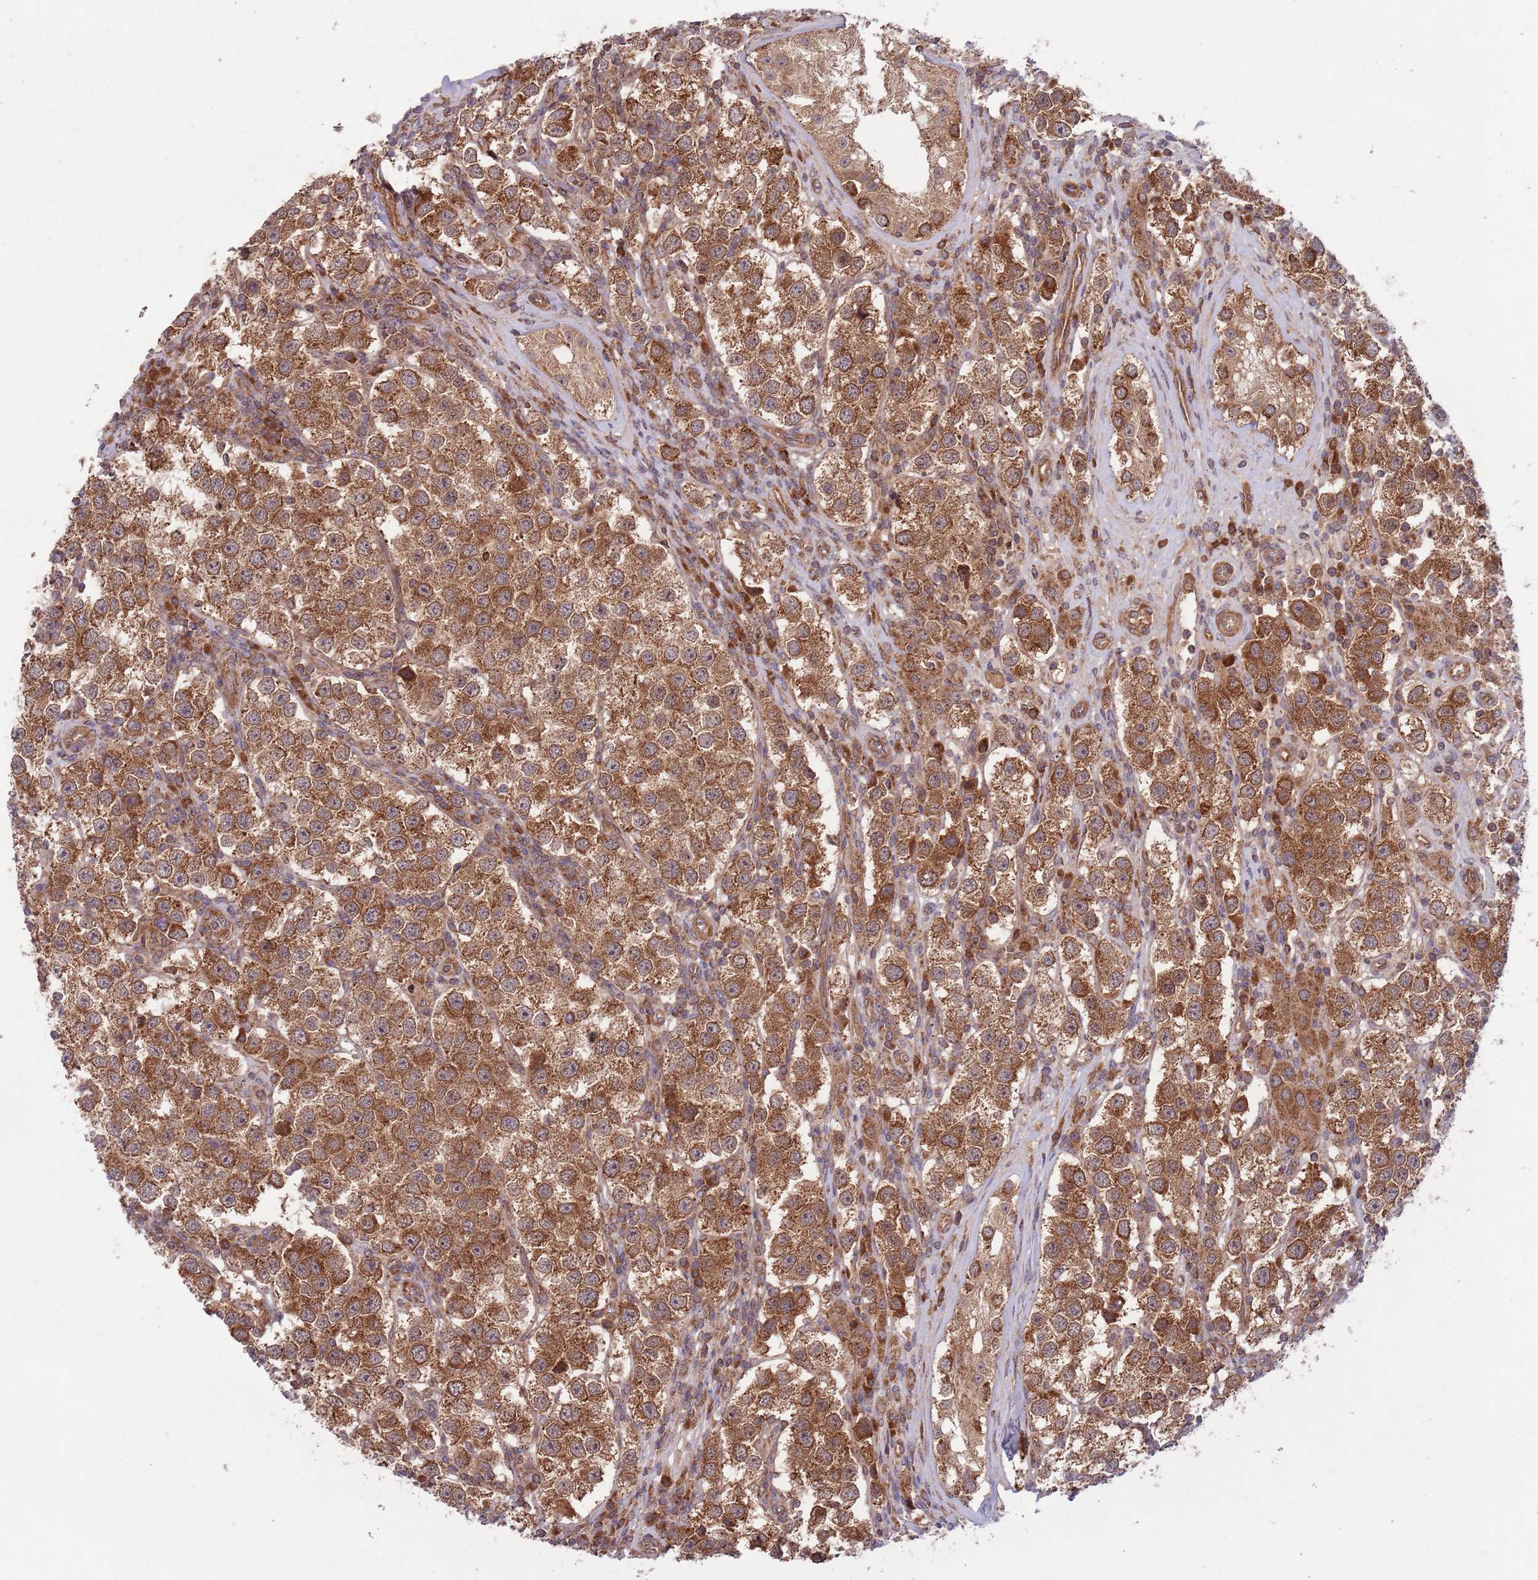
{"staining": {"intensity": "strong", "quantity": ">75%", "location": "cytoplasmic/membranous"}, "tissue": "testis cancer", "cell_type": "Tumor cells", "image_type": "cancer", "snomed": [{"axis": "morphology", "description": "Seminoma, NOS"}, {"axis": "topography", "description": "Testis"}], "caption": "Human seminoma (testis) stained with a protein marker reveals strong staining in tumor cells.", "gene": "MFNG", "patient": {"sex": "male", "age": 37}}